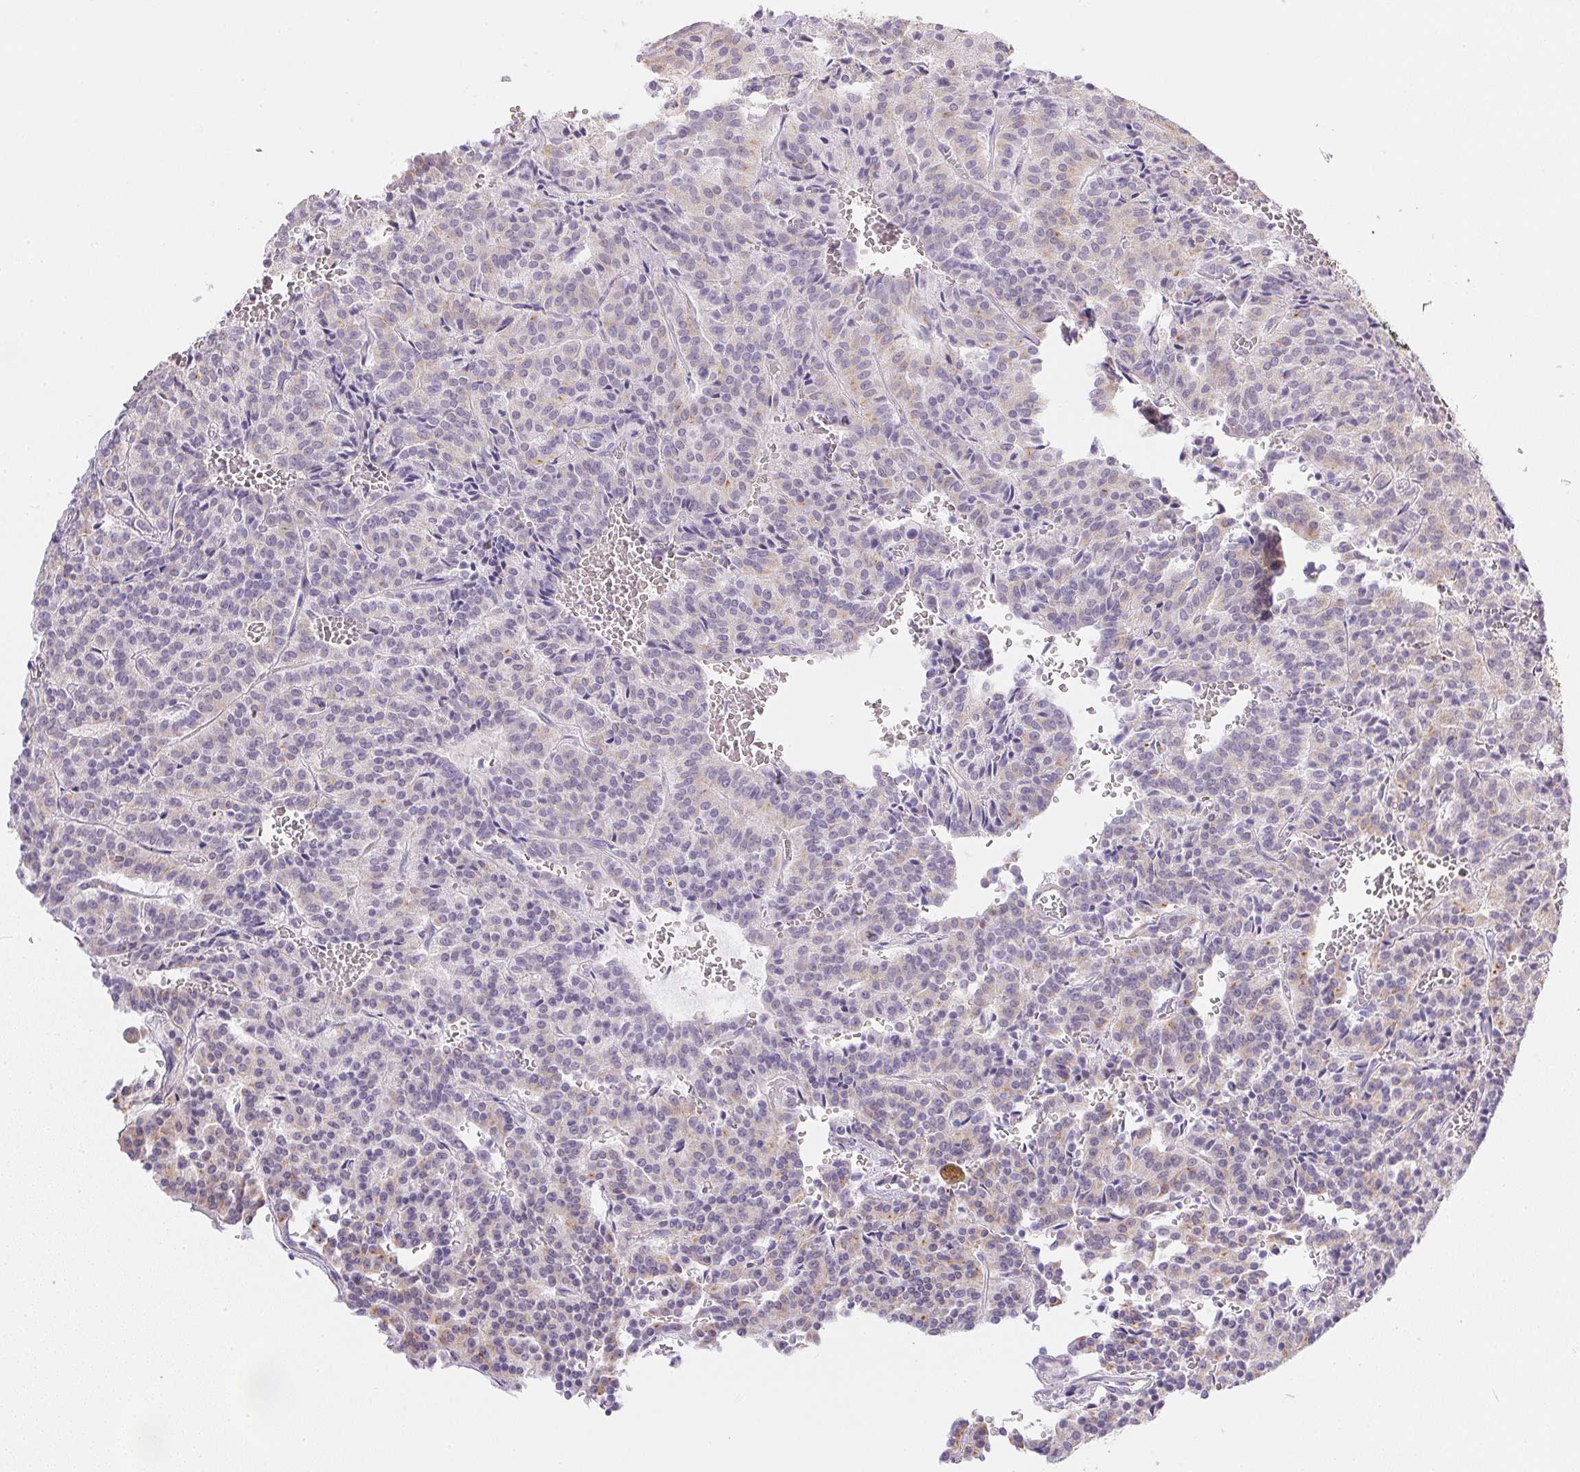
{"staining": {"intensity": "weak", "quantity": "<25%", "location": "cytoplasmic/membranous"}, "tissue": "carcinoid", "cell_type": "Tumor cells", "image_type": "cancer", "snomed": [{"axis": "morphology", "description": "Carcinoid, malignant, NOS"}, {"axis": "topography", "description": "Lung"}], "caption": "The image exhibits no staining of tumor cells in carcinoid.", "gene": "SLC17A7", "patient": {"sex": "male", "age": 70}}